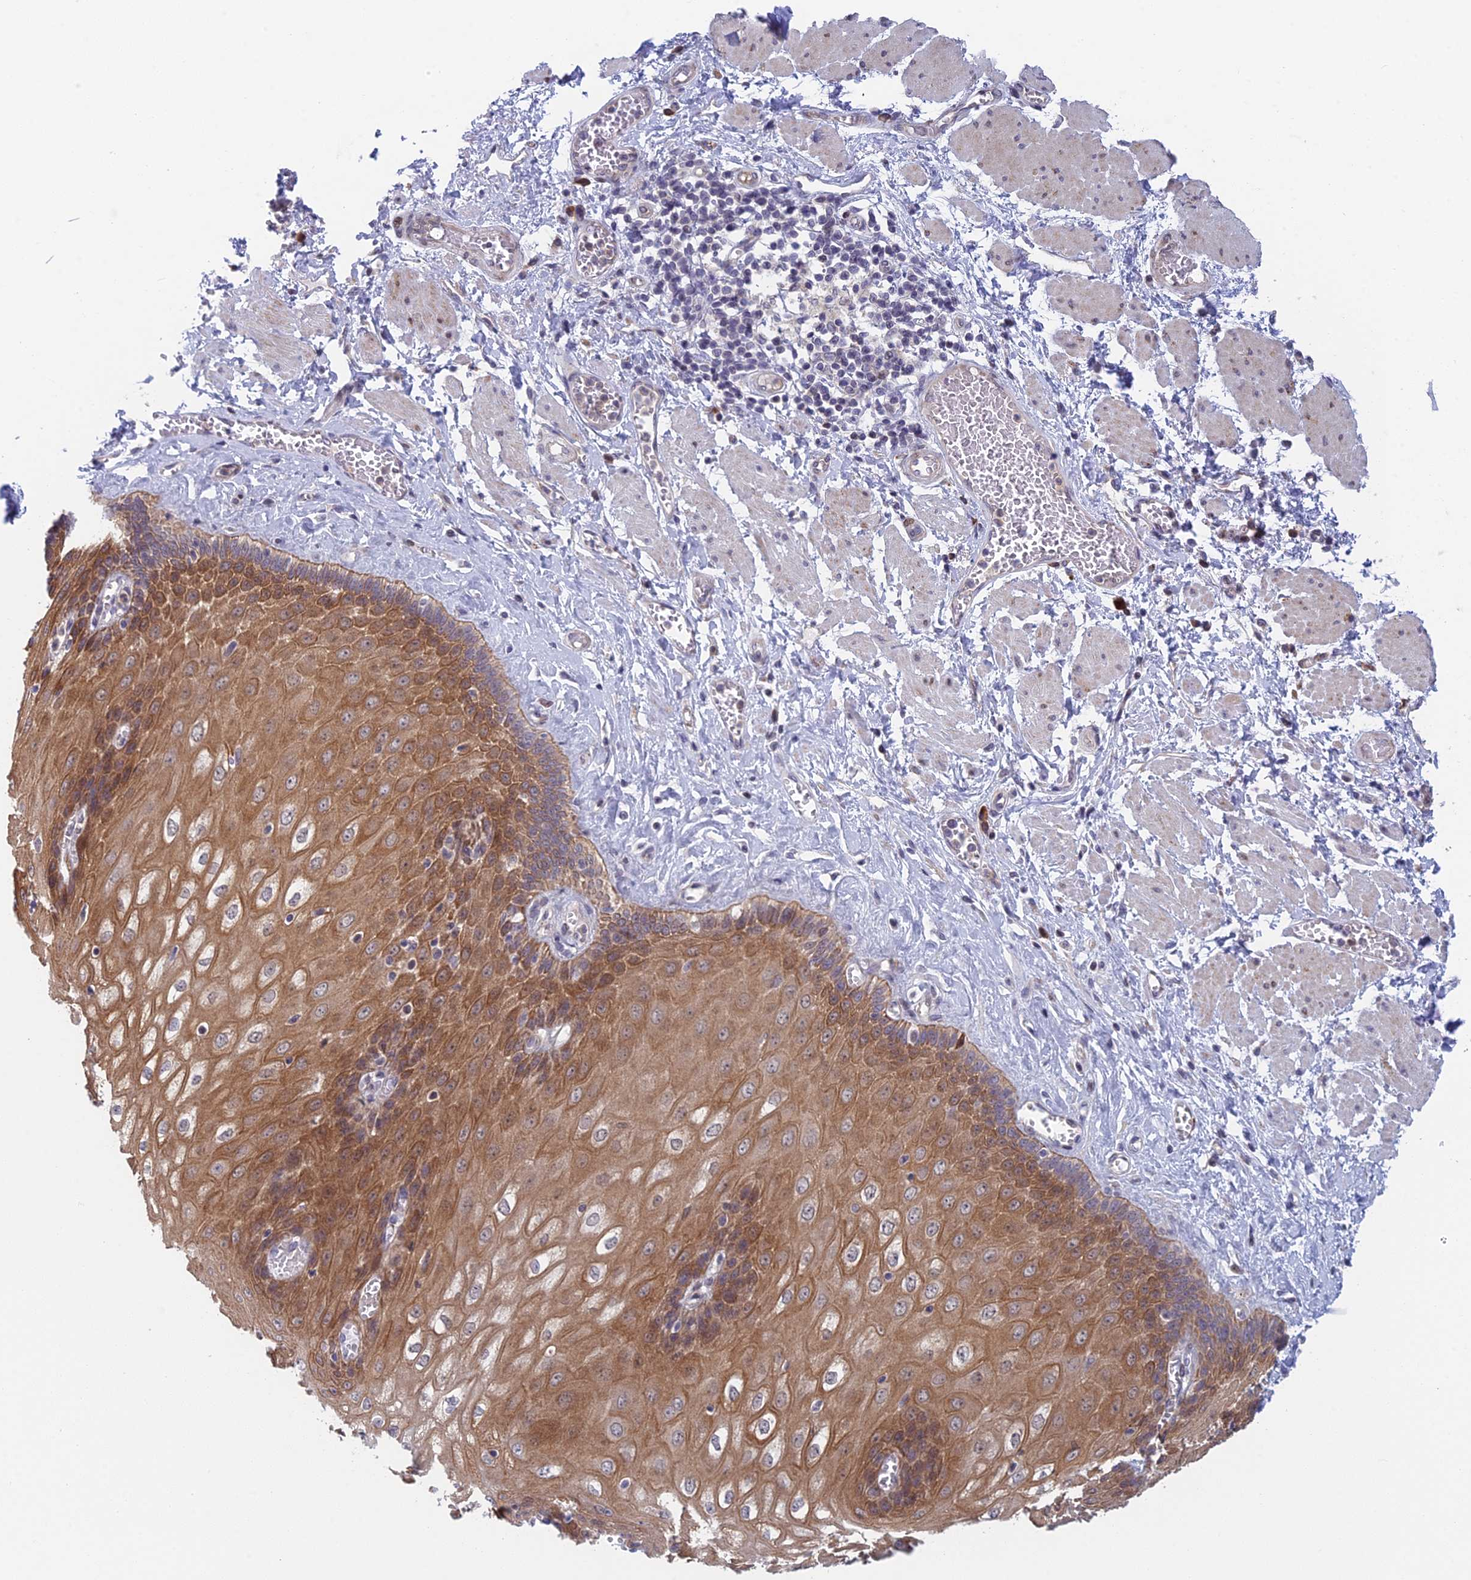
{"staining": {"intensity": "moderate", "quantity": ">75%", "location": "cytoplasmic/membranous"}, "tissue": "esophagus", "cell_type": "Squamous epithelial cells", "image_type": "normal", "snomed": [{"axis": "morphology", "description": "Normal tissue, NOS"}, {"axis": "topography", "description": "Esophagus"}], "caption": "This image demonstrates immunohistochemistry staining of normal esophagus, with medium moderate cytoplasmic/membranous staining in approximately >75% of squamous epithelial cells.", "gene": "PPP1R26", "patient": {"sex": "male", "age": 60}}